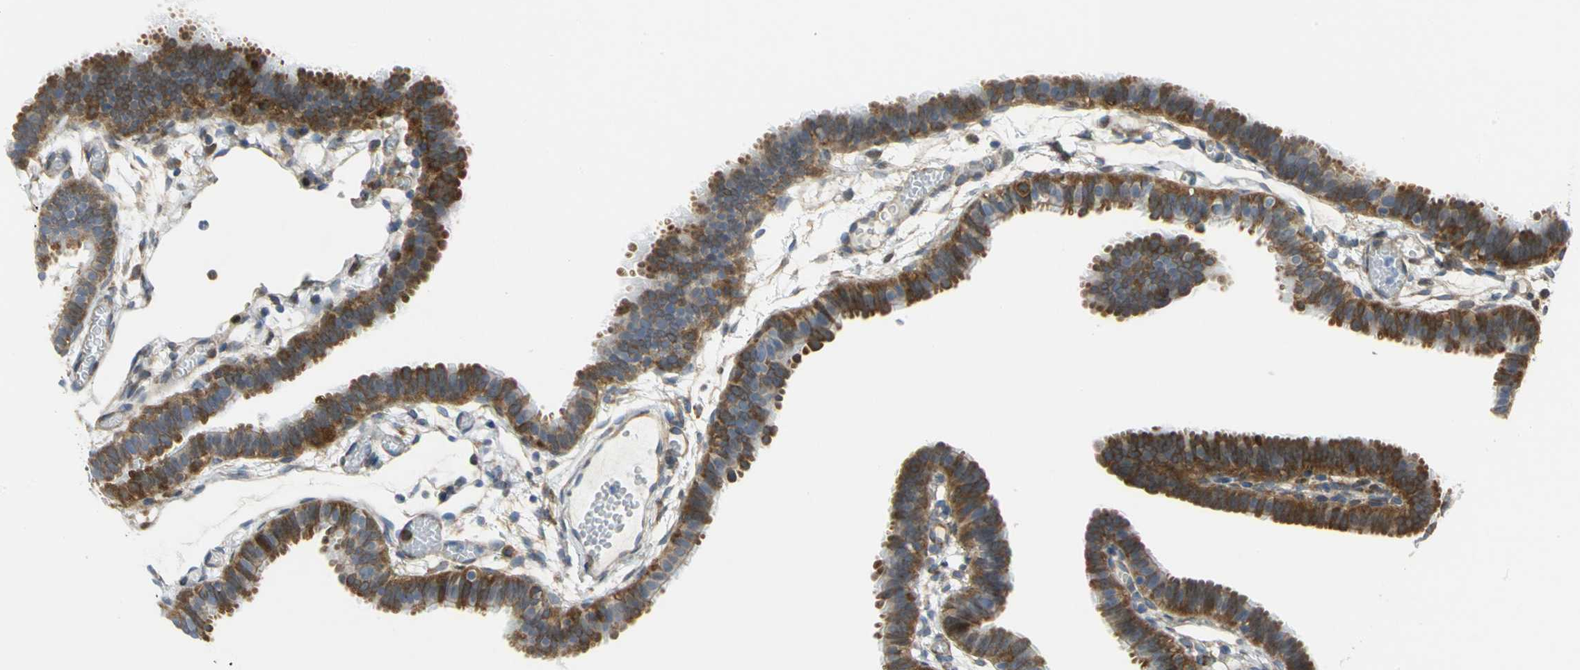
{"staining": {"intensity": "moderate", "quantity": ">75%", "location": "cytoplasmic/membranous"}, "tissue": "fallopian tube", "cell_type": "Glandular cells", "image_type": "normal", "snomed": [{"axis": "morphology", "description": "Normal tissue, NOS"}, {"axis": "topography", "description": "Fallopian tube"}], "caption": "Protein staining of normal fallopian tube shows moderate cytoplasmic/membranous positivity in approximately >75% of glandular cells.", "gene": "YBX1", "patient": {"sex": "female", "age": 29}}